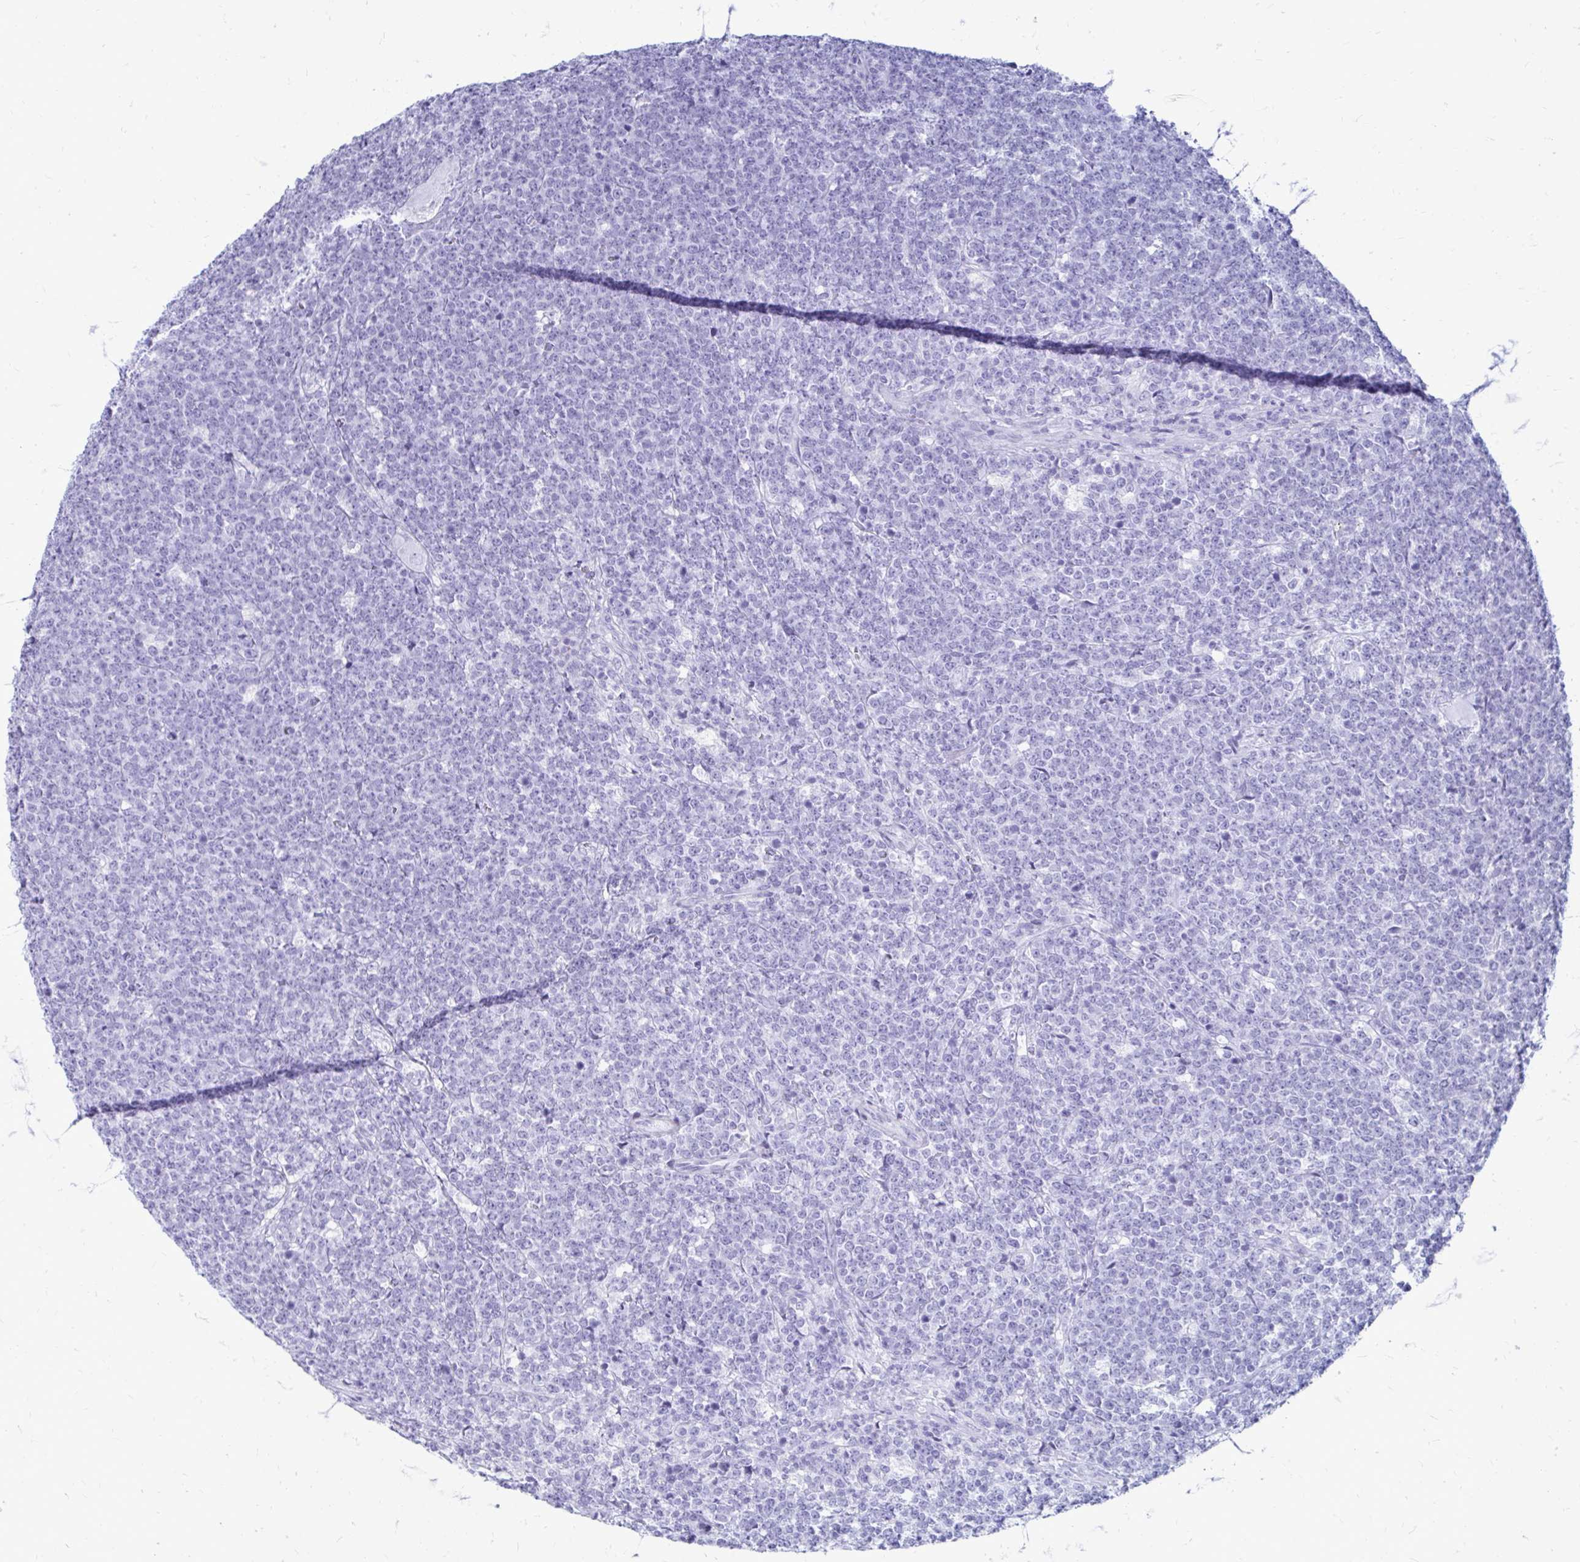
{"staining": {"intensity": "negative", "quantity": "none", "location": "none"}, "tissue": "lymphoma", "cell_type": "Tumor cells", "image_type": "cancer", "snomed": [{"axis": "morphology", "description": "Malignant lymphoma, non-Hodgkin's type, High grade"}, {"axis": "topography", "description": "Small intestine"}, {"axis": "topography", "description": "Colon"}], "caption": "IHC of human malignant lymphoma, non-Hodgkin's type (high-grade) shows no positivity in tumor cells.", "gene": "OR10R2", "patient": {"sex": "male", "age": 8}}